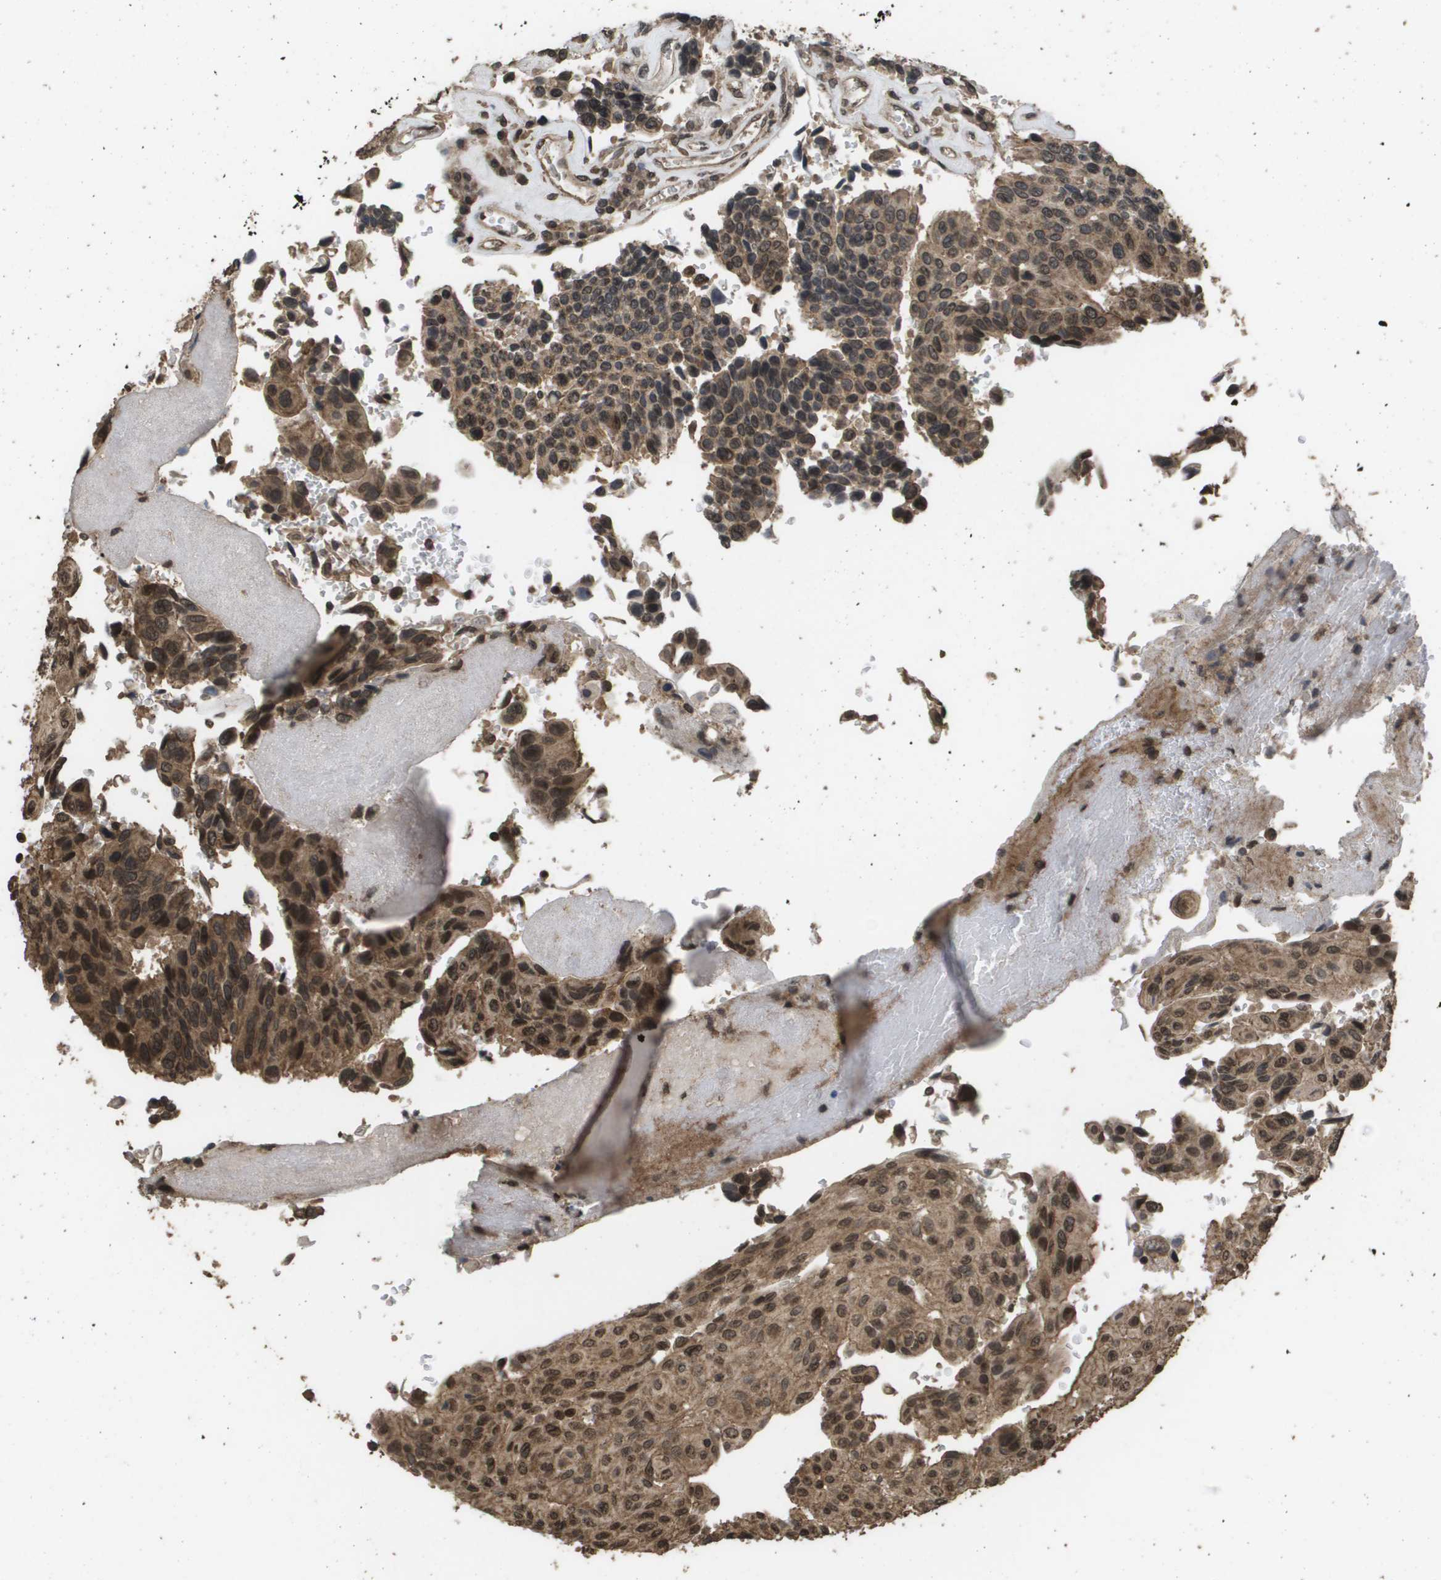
{"staining": {"intensity": "moderate", "quantity": "25%-75%", "location": "cytoplasmic/membranous,nuclear"}, "tissue": "urothelial cancer", "cell_type": "Tumor cells", "image_type": "cancer", "snomed": [{"axis": "morphology", "description": "Urothelial carcinoma, High grade"}, {"axis": "topography", "description": "Urinary bladder"}], "caption": "DAB (3,3'-diaminobenzidine) immunohistochemical staining of human high-grade urothelial carcinoma shows moderate cytoplasmic/membranous and nuclear protein staining in about 25%-75% of tumor cells.", "gene": "AXIN2", "patient": {"sex": "male", "age": 66}}